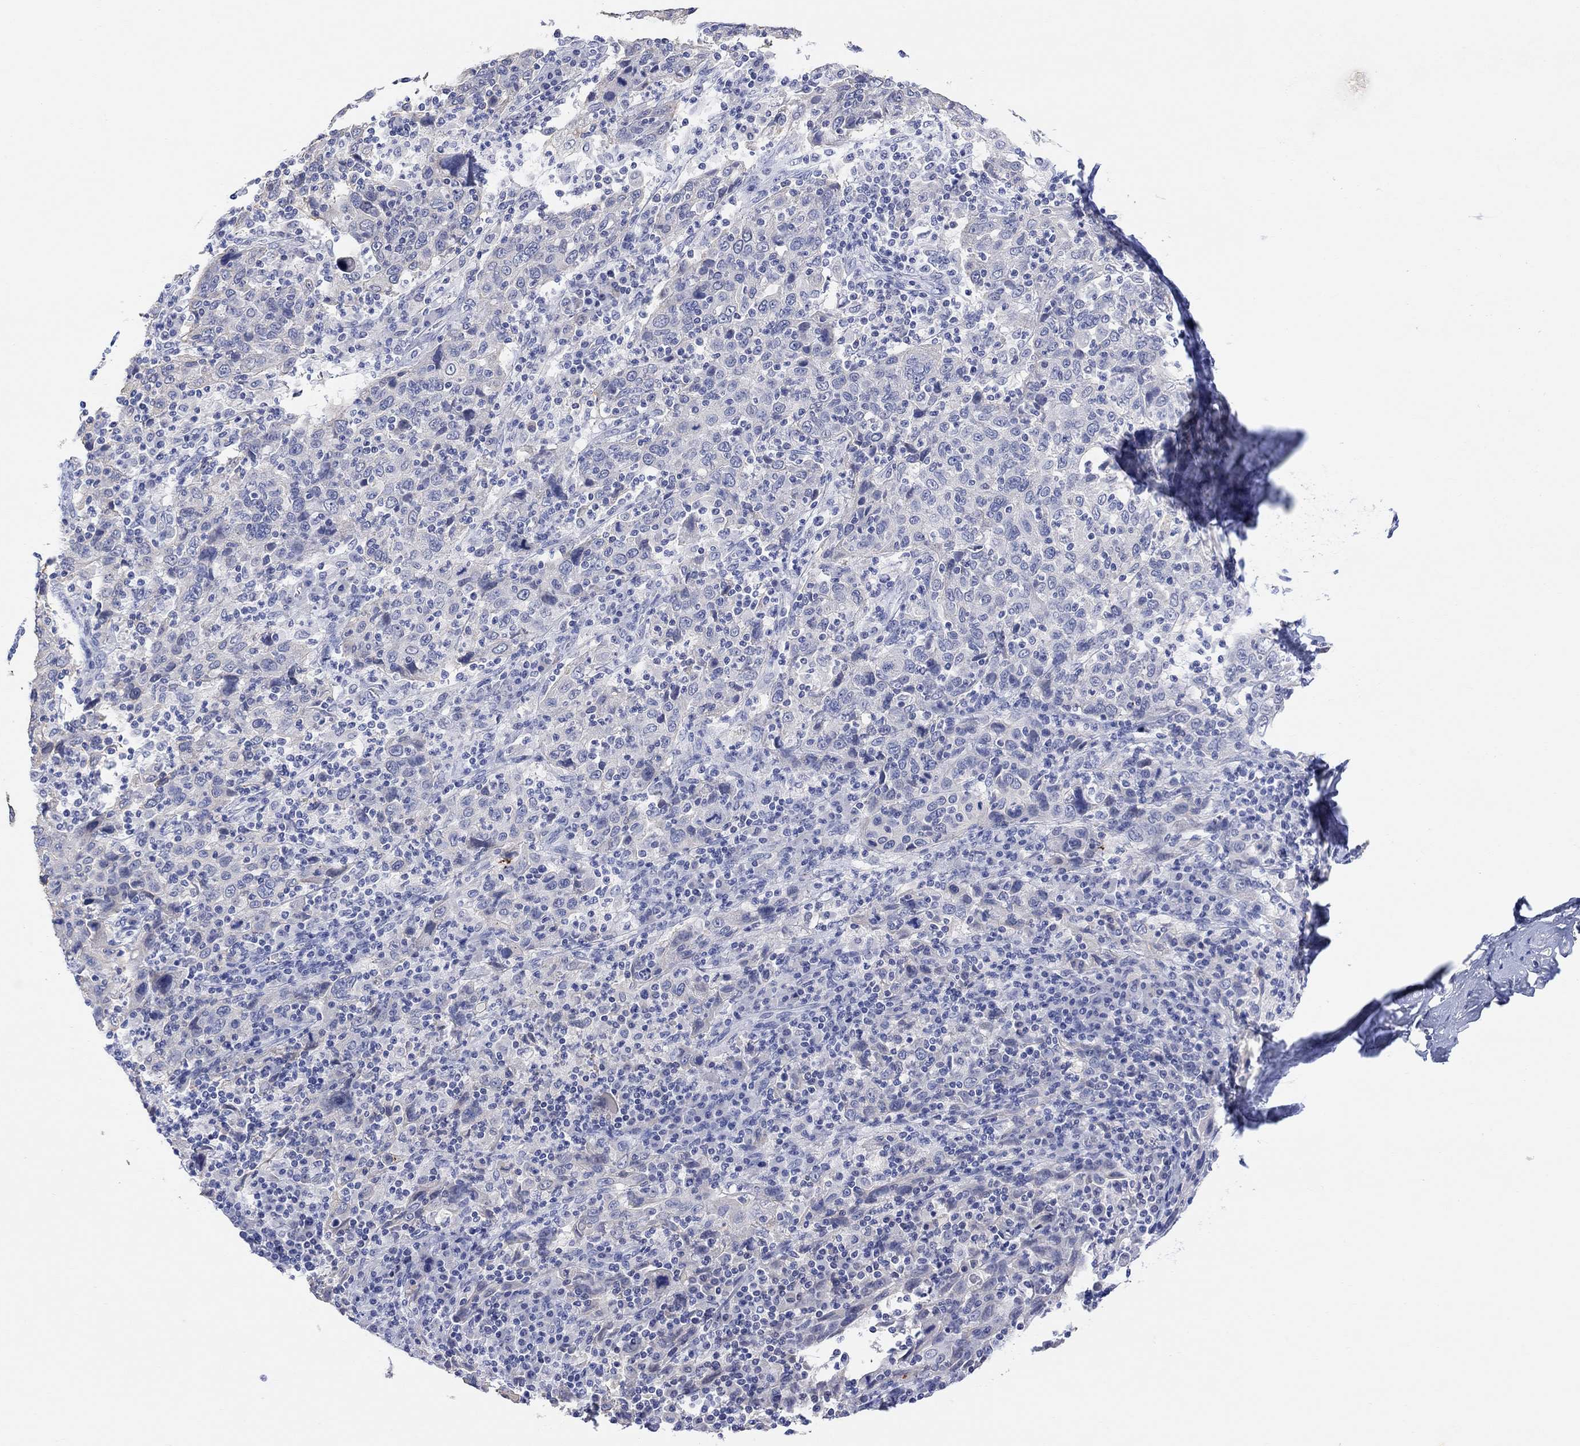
{"staining": {"intensity": "negative", "quantity": "none", "location": "none"}, "tissue": "cervical cancer", "cell_type": "Tumor cells", "image_type": "cancer", "snomed": [{"axis": "morphology", "description": "Squamous cell carcinoma, NOS"}, {"axis": "topography", "description": "Cervix"}], "caption": "IHC of human cervical cancer (squamous cell carcinoma) displays no positivity in tumor cells.", "gene": "TYR", "patient": {"sex": "female", "age": 46}}